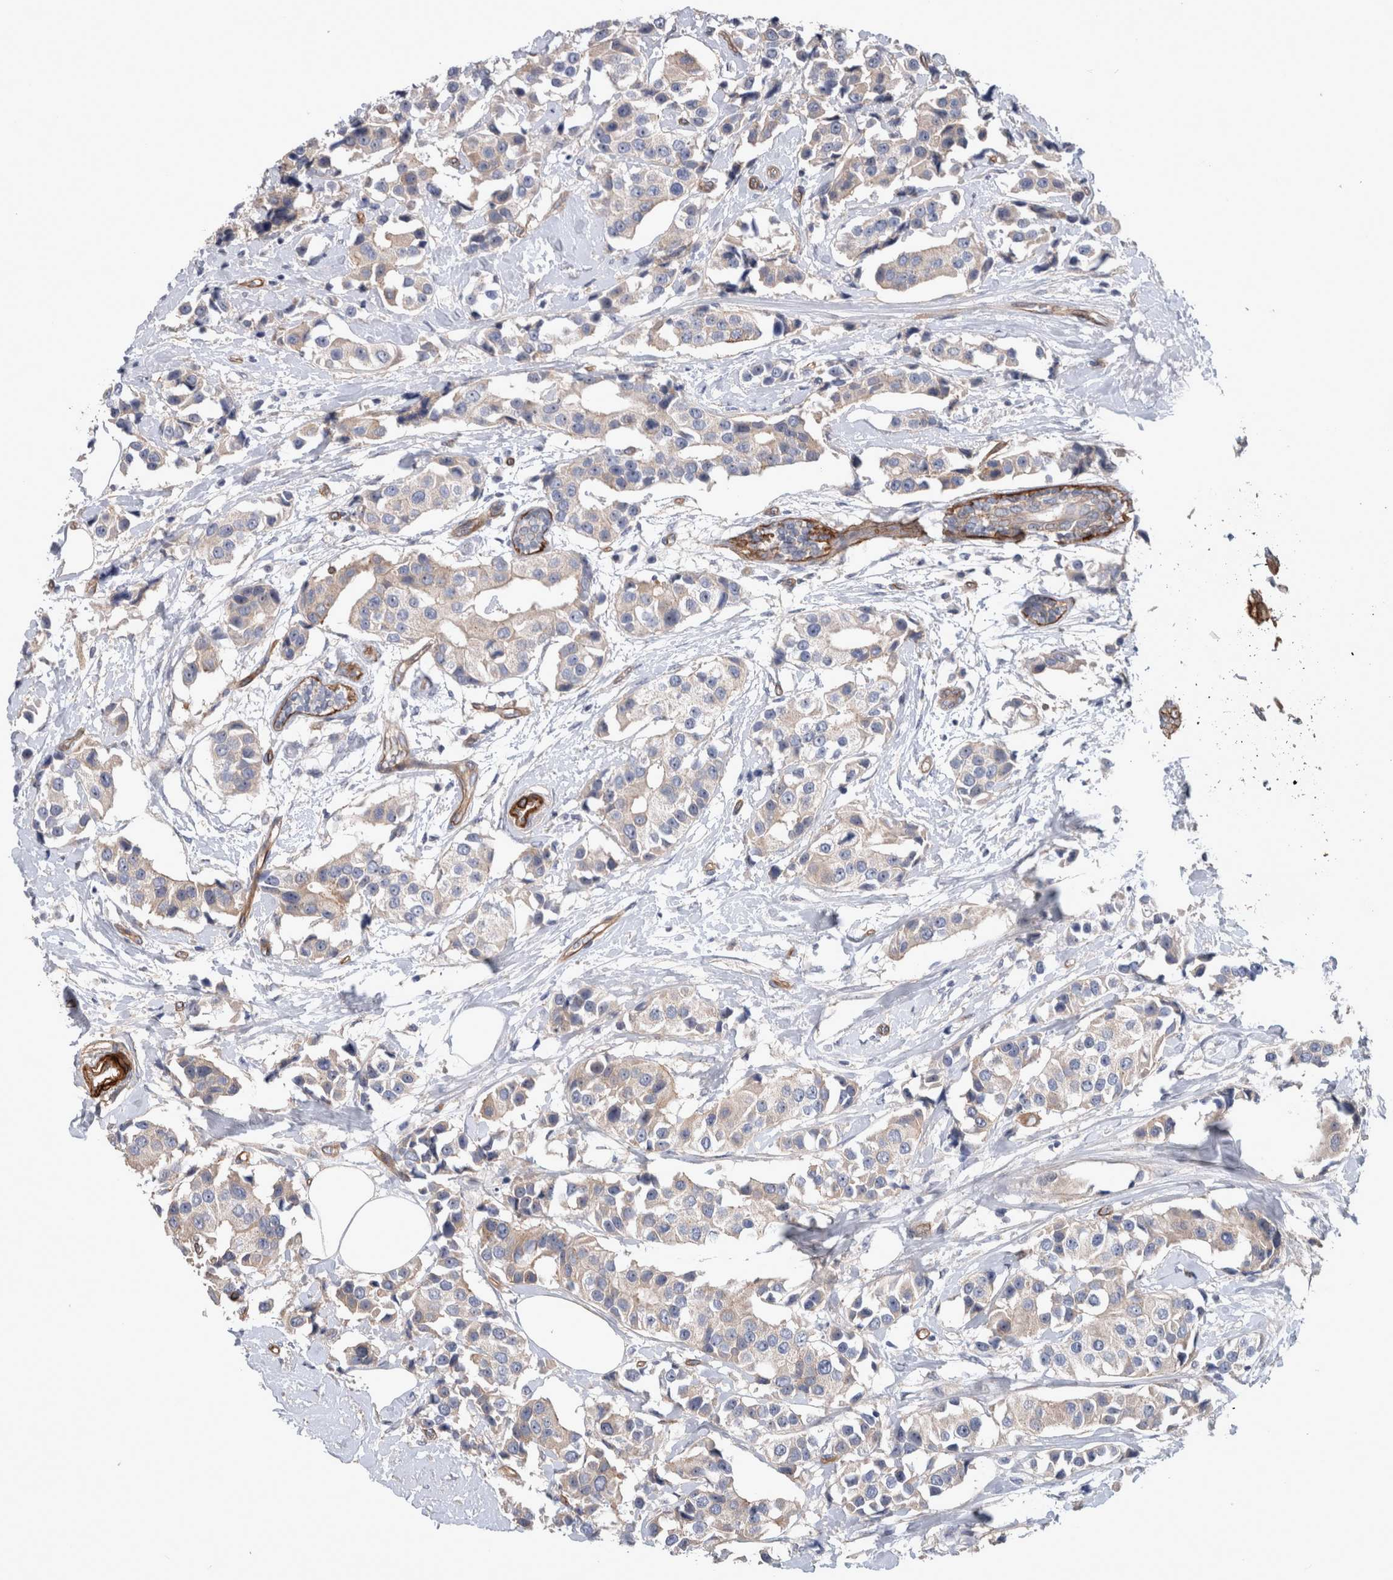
{"staining": {"intensity": "moderate", "quantity": "25%-75%", "location": "cytoplasmic/membranous"}, "tissue": "breast cancer", "cell_type": "Tumor cells", "image_type": "cancer", "snomed": [{"axis": "morphology", "description": "Normal tissue, NOS"}, {"axis": "morphology", "description": "Duct carcinoma"}, {"axis": "topography", "description": "Breast"}], "caption": "High-magnification brightfield microscopy of breast intraductal carcinoma stained with DAB (3,3'-diaminobenzidine) (brown) and counterstained with hematoxylin (blue). tumor cells exhibit moderate cytoplasmic/membranous positivity is seen in approximately25%-75% of cells.", "gene": "BCAM", "patient": {"sex": "female", "age": 39}}